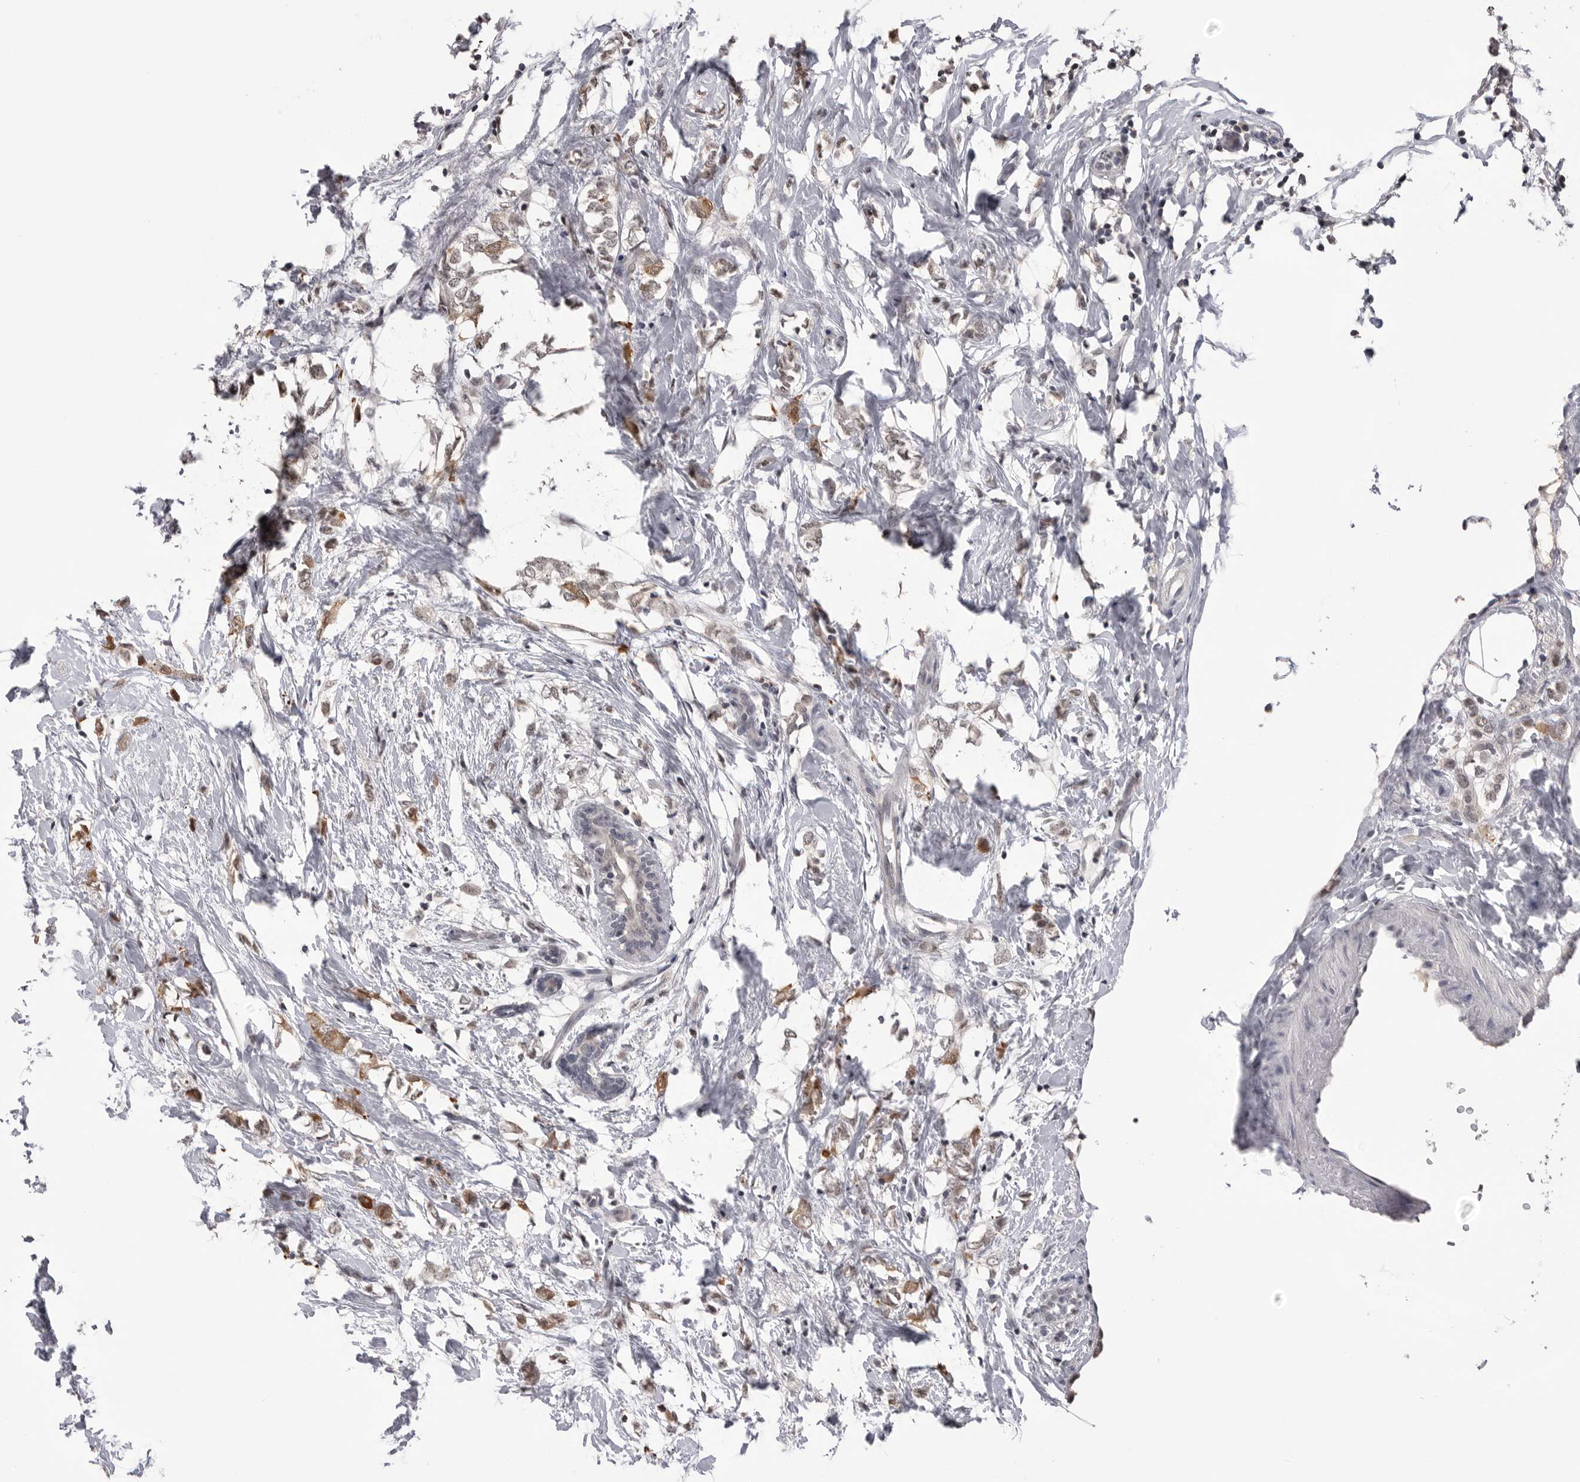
{"staining": {"intensity": "moderate", "quantity": ">75%", "location": "cytoplasmic/membranous,nuclear"}, "tissue": "breast cancer", "cell_type": "Tumor cells", "image_type": "cancer", "snomed": [{"axis": "morphology", "description": "Normal tissue, NOS"}, {"axis": "morphology", "description": "Lobular carcinoma"}, {"axis": "topography", "description": "Breast"}], "caption": "Approximately >75% of tumor cells in human breast lobular carcinoma display moderate cytoplasmic/membranous and nuclear protein staining as visualized by brown immunohistochemical staining.", "gene": "DLG2", "patient": {"sex": "female", "age": 47}}